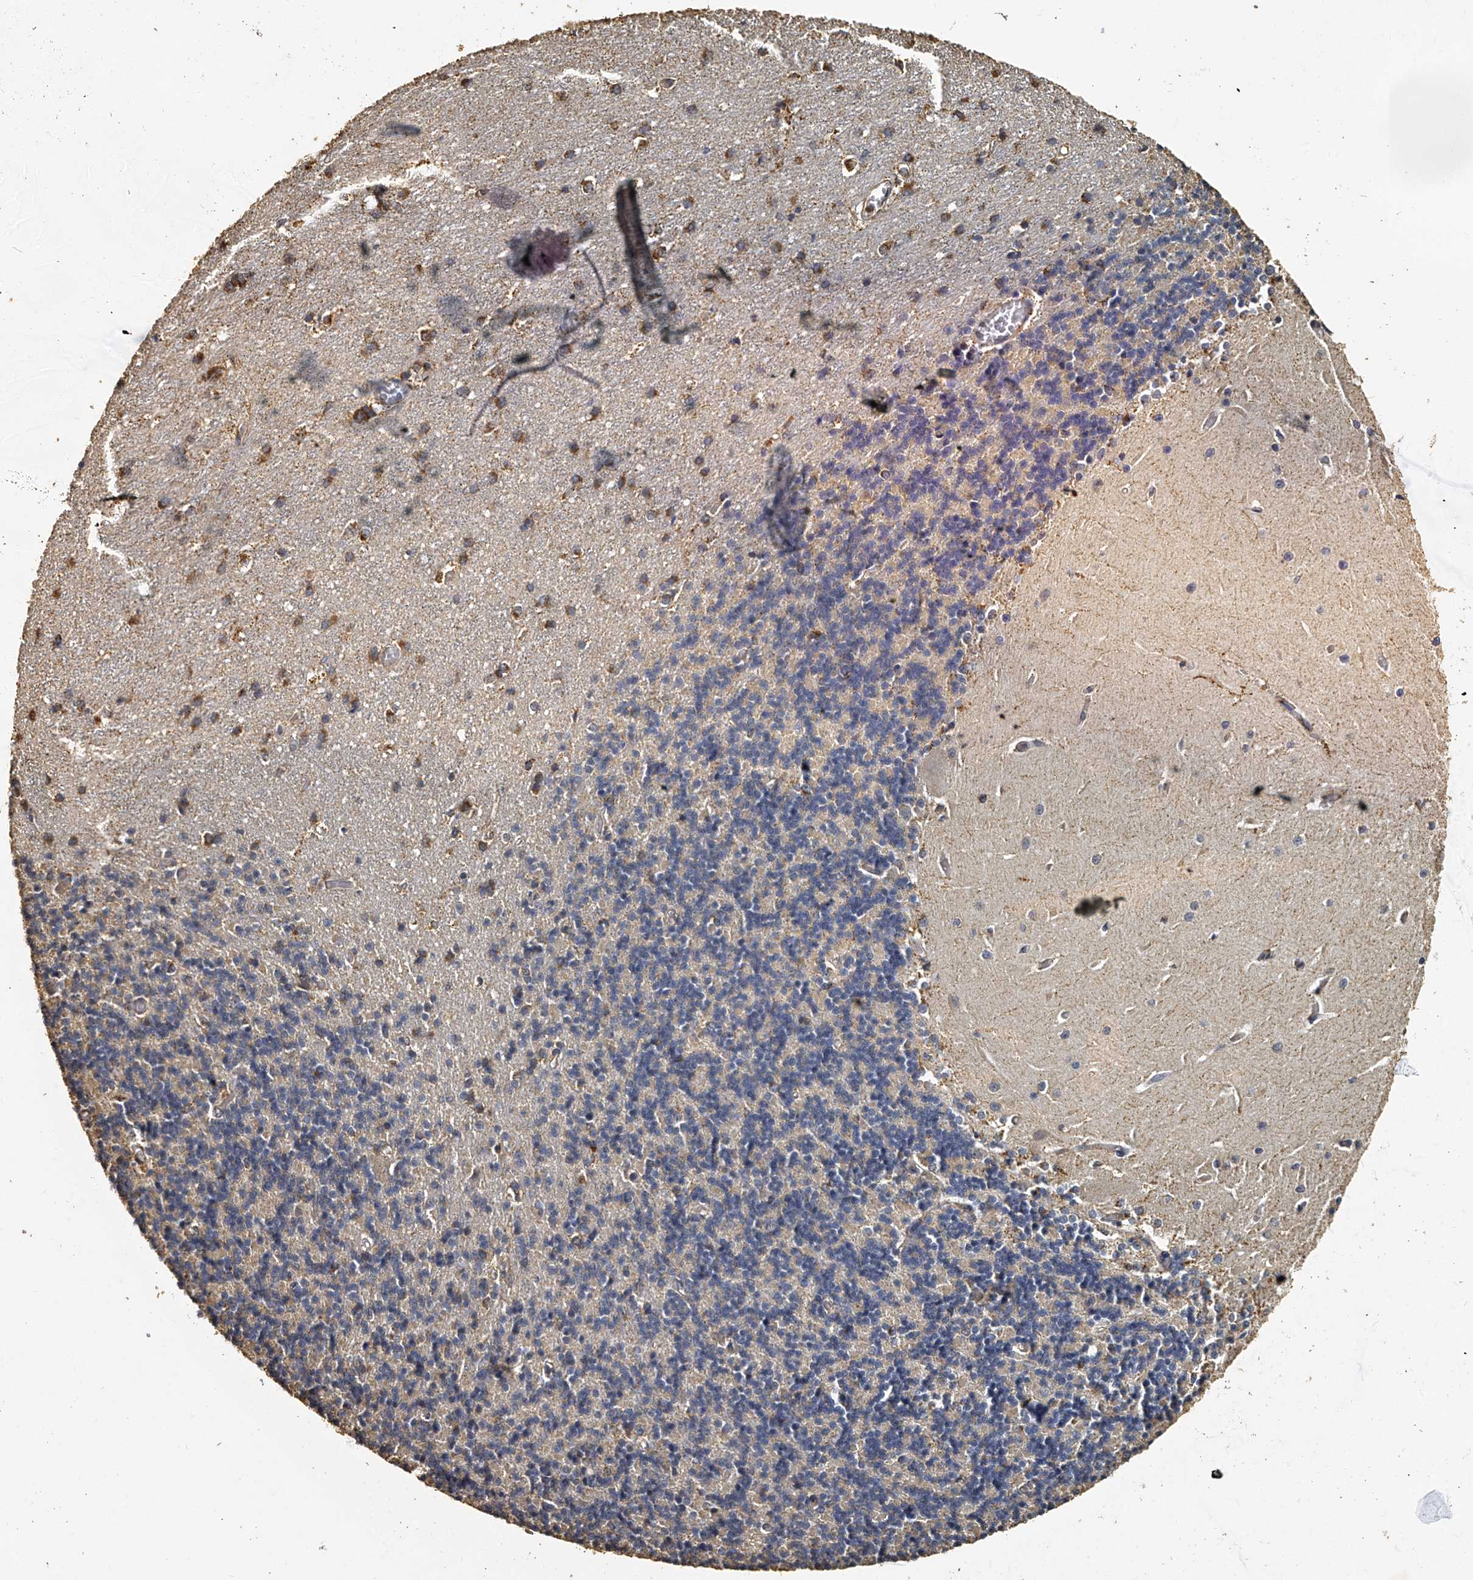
{"staining": {"intensity": "weak", "quantity": "25%-75%", "location": "cytoplasmic/membranous"}, "tissue": "cerebellum", "cell_type": "Cells in granular layer", "image_type": "normal", "snomed": [{"axis": "morphology", "description": "Normal tissue, NOS"}, {"axis": "topography", "description": "Cerebellum"}], "caption": "An image of cerebellum stained for a protein exhibits weak cytoplasmic/membranous brown staining in cells in granular layer.", "gene": "MRPL28", "patient": {"sex": "male", "age": 37}}